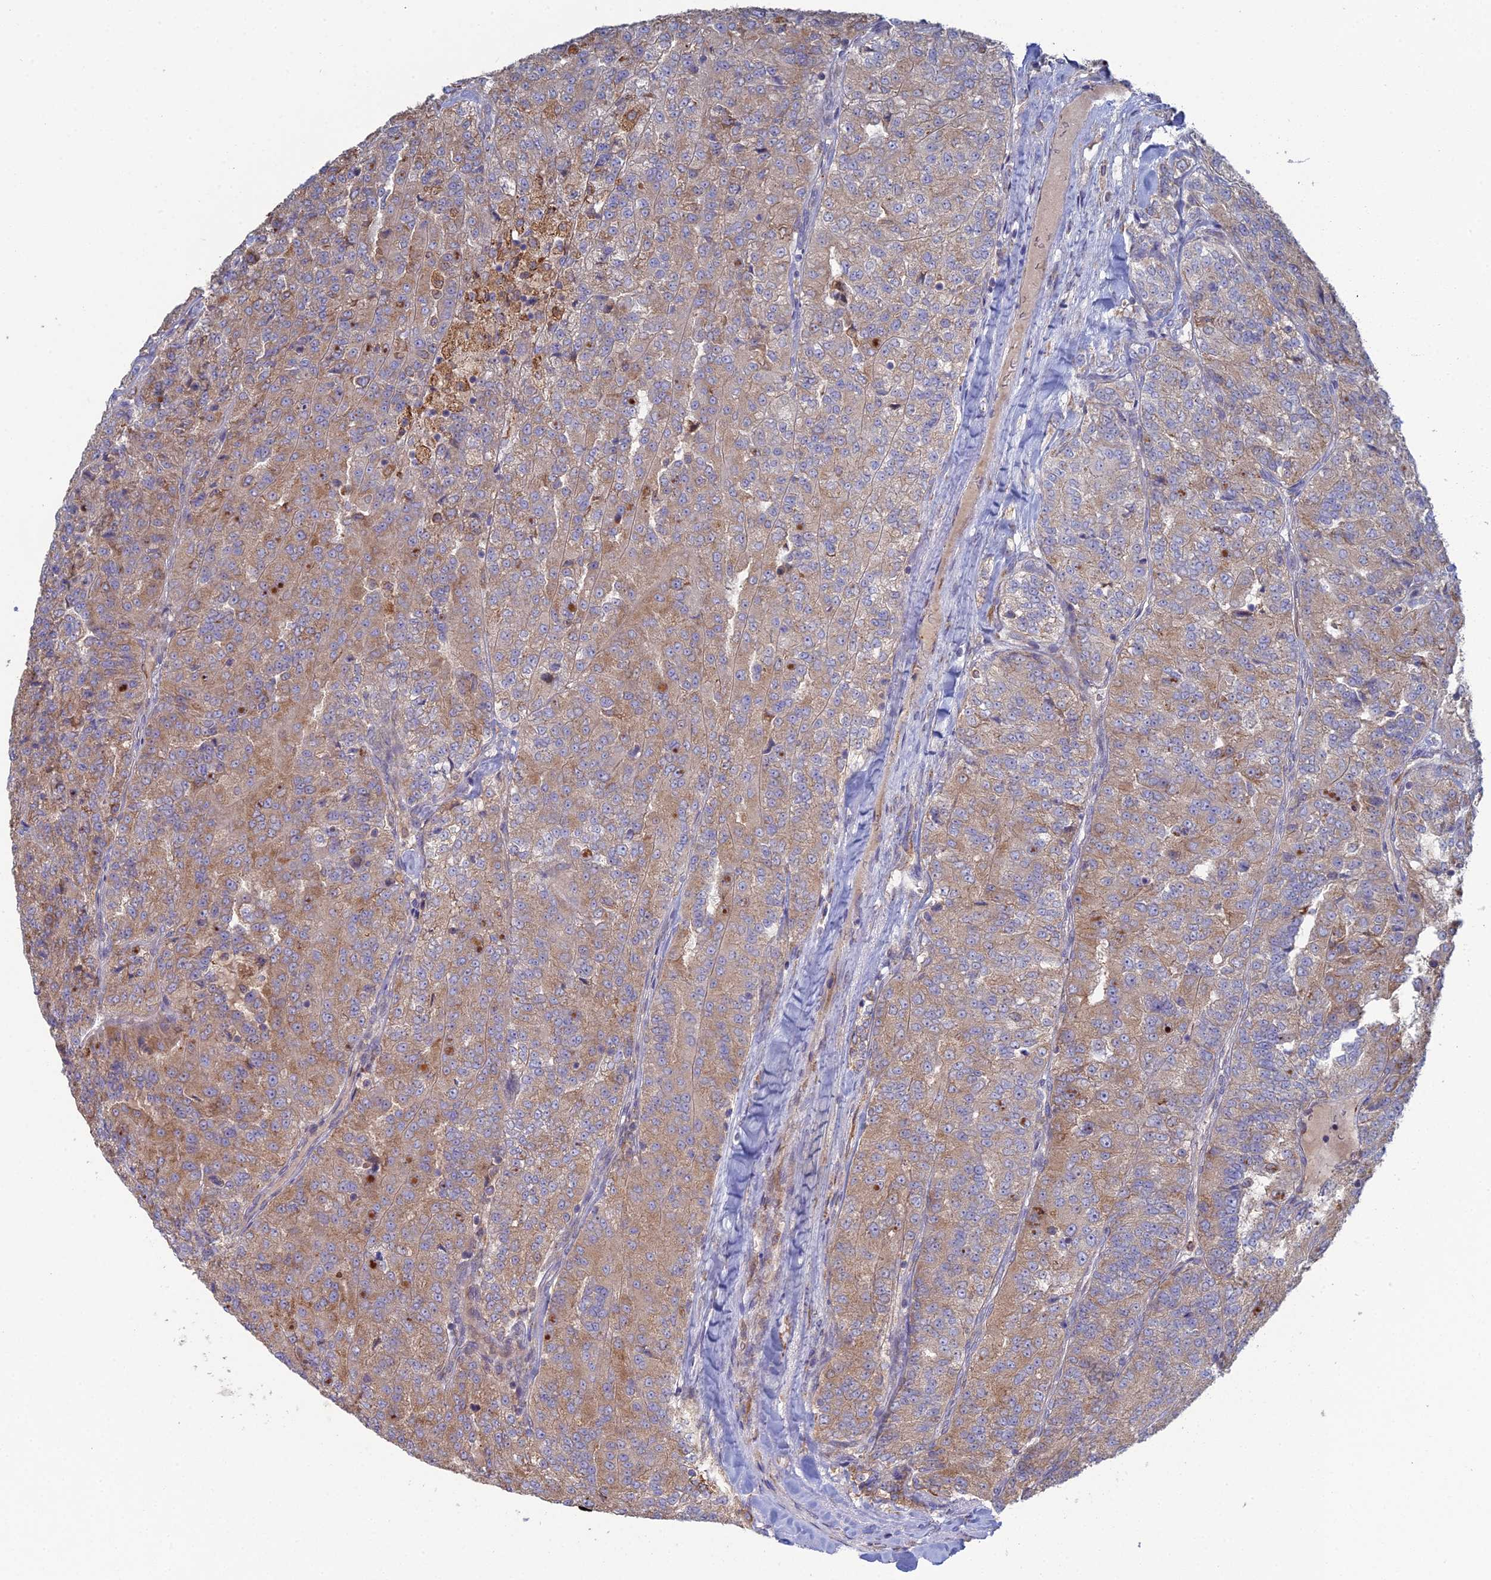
{"staining": {"intensity": "weak", "quantity": ">75%", "location": "cytoplasmic/membranous"}, "tissue": "renal cancer", "cell_type": "Tumor cells", "image_type": "cancer", "snomed": [{"axis": "morphology", "description": "Adenocarcinoma, NOS"}, {"axis": "topography", "description": "Kidney"}], "caption": "Tumor cells show low levels of weak cytoplasmic/membranous positivity in approximately >75% of cells in human adenocarcinoma (renal).", "gene": "TRAPPC6A", "patient": {"sex": "female", "age": 63}}